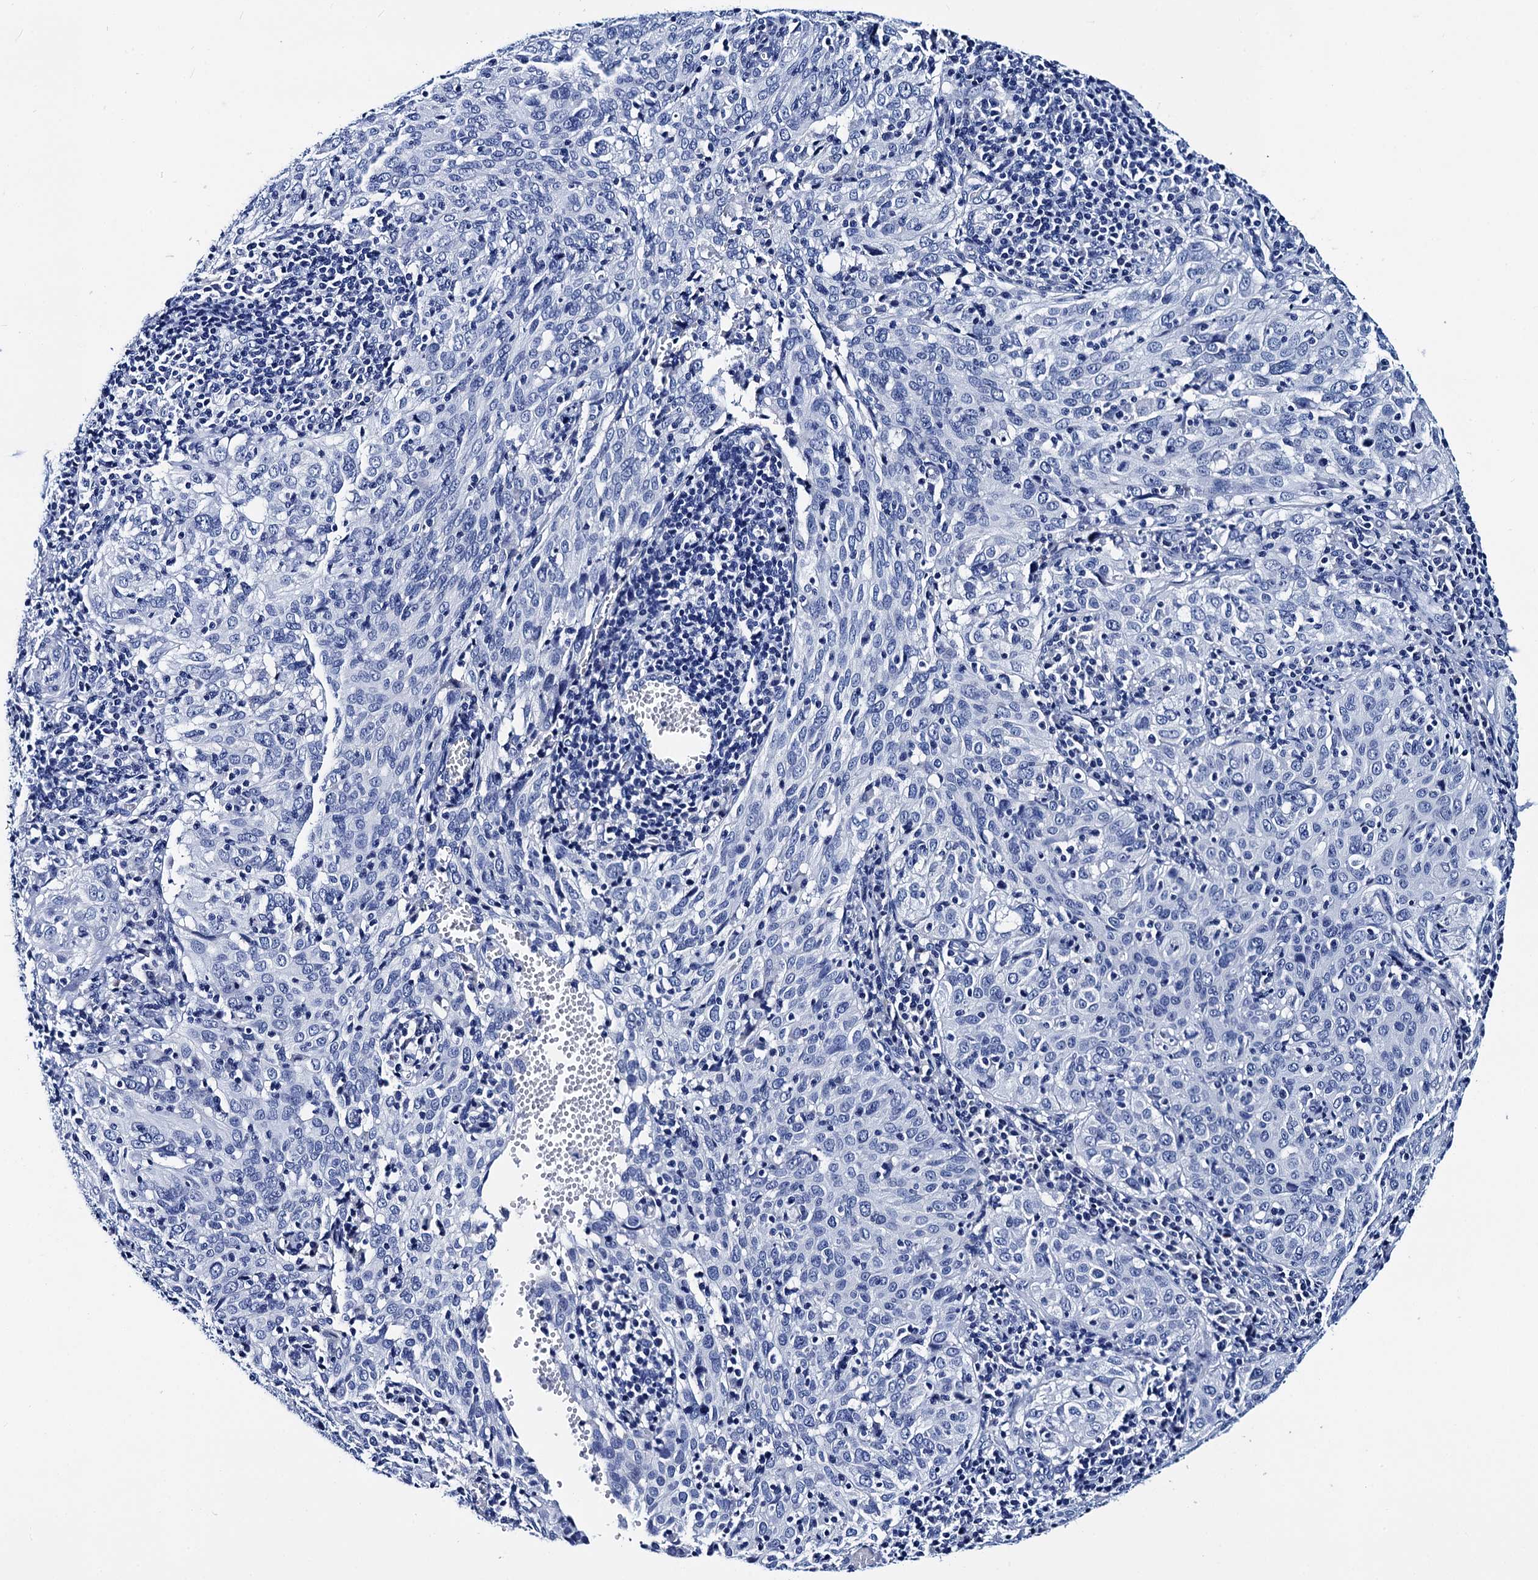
{"staining": {"intensity": "negative", "quantity": "none", "location": "none"}, "tissue": "cervical cancer", "cell_type": "Tumor cells", "image_type": "cancer", "snomed": [{"axis": "morphology", "description": "Normal tissue, NOS"}, {"axis": "morphology", "description": "Squamous cell carcinoma, NOS"}, {"axis": "topography", "description": "Cervix"}], "caption": "Cervical squamous cell carcinoma was stained to show a protein in brown. There is no significant expression in tumor cells.", "gene": "MYBPC3", "patient": {"sex": "female", "age": 31}}